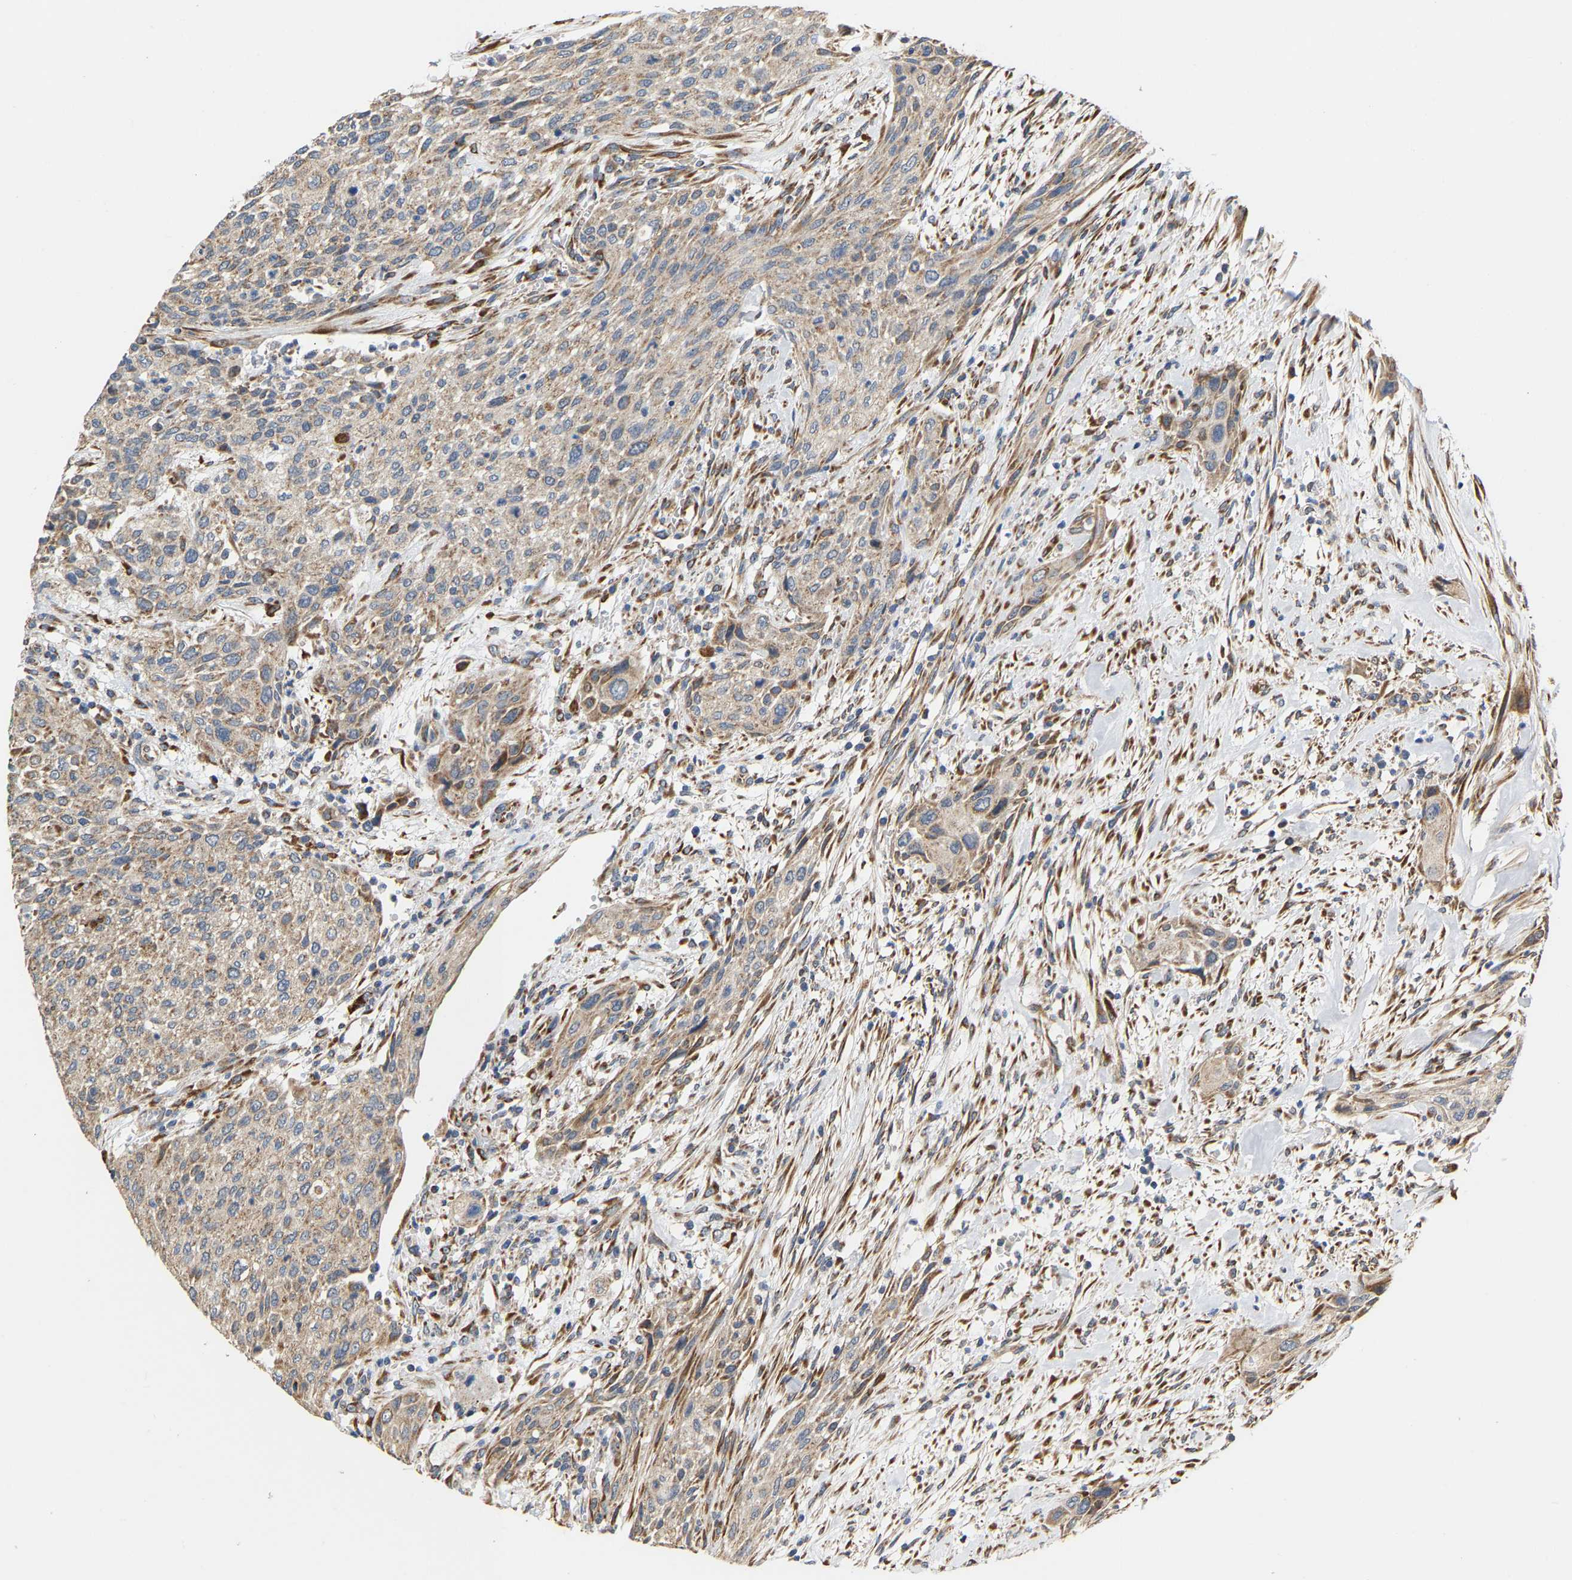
{"staining": {"intensity": "moderate", "quantity": "25%-75%", "location": "cytoplasmic/membranous"}, "tissue": "urothelial cancer", "cell_type": "Tumor cells", "image_type": "cancer", "snomed": [{"axis": "morphology", "description": "Urothelial carcinoma, Low grade"}, {"axis": "morphology", "description": "Urothelial carcinoma, High grade"}, {"axis": "topography", "description": "Urinary bladder"}], "caption": "Urothelial carcinoma (high-grade) stained with DAB (3,3'-diaminobenzidine) immunohistochemistry (IHC) exhibits medium levels of moderate cytoplasmic/membranous staining in approximately 25%-75% of tumor cells.", "gene": "TMEM168", "patient": {"sex": "male", "age": 35}}